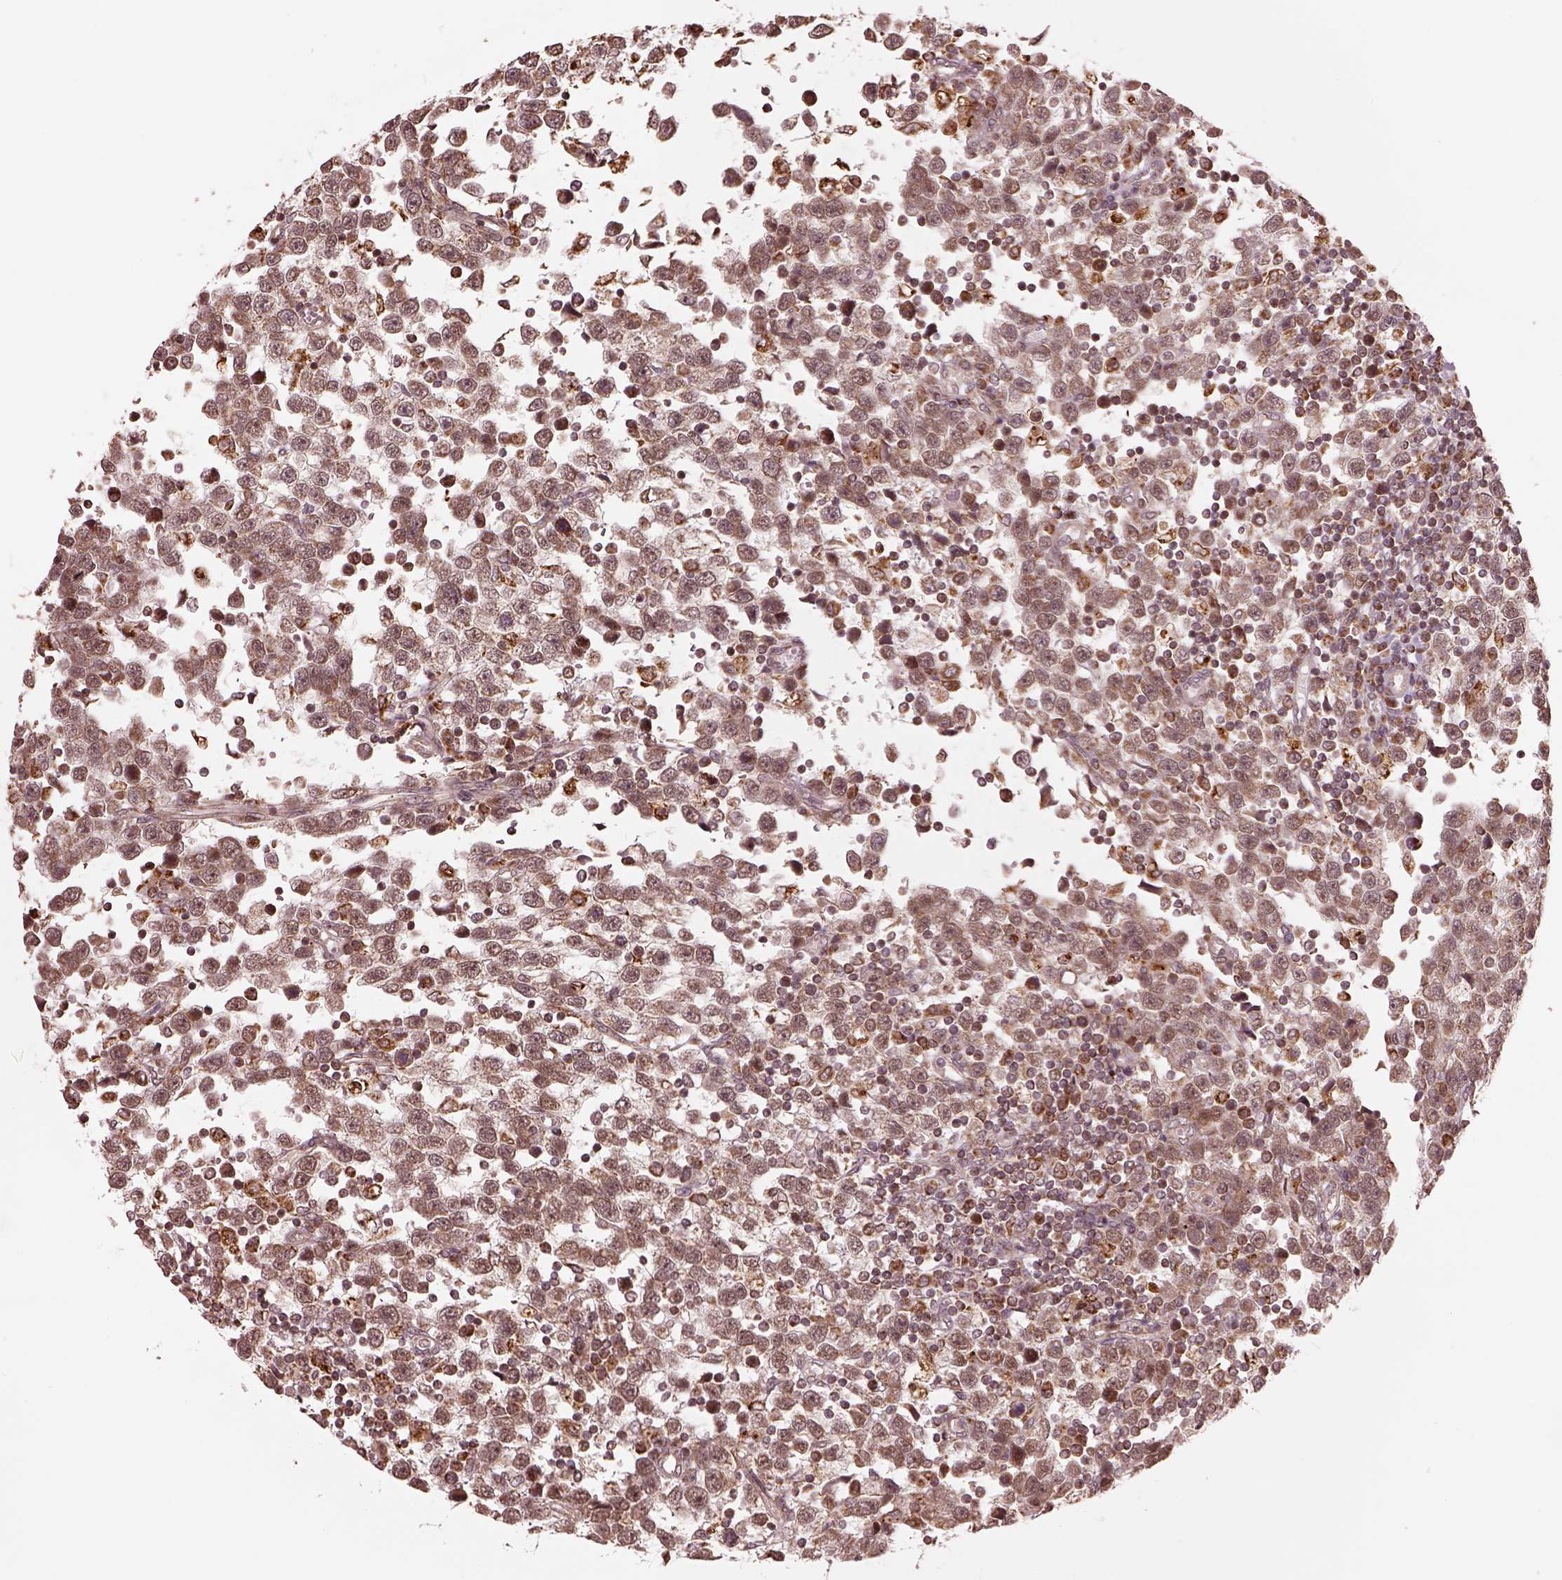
{"staining": {"intensity": "moderate", "quantity": ">75%", "location": "cytoplasmic/membranous"}, "tissue": "testis cancer", "cell_type": "Tumor cells", "image_type": "cancer", "snomed": [{"axis": "morphology", "description": "Seminoma, NOS"}, {"axis": "topography", "description": "Testis"}], "caption": "Tumor cells exhibit medium levels of moderate cytoplasmic/membranous expression in about >75% of cells in testis cancer.", "gene": "SEL1L3", "patient": {"sex": "male", "age": 34}}